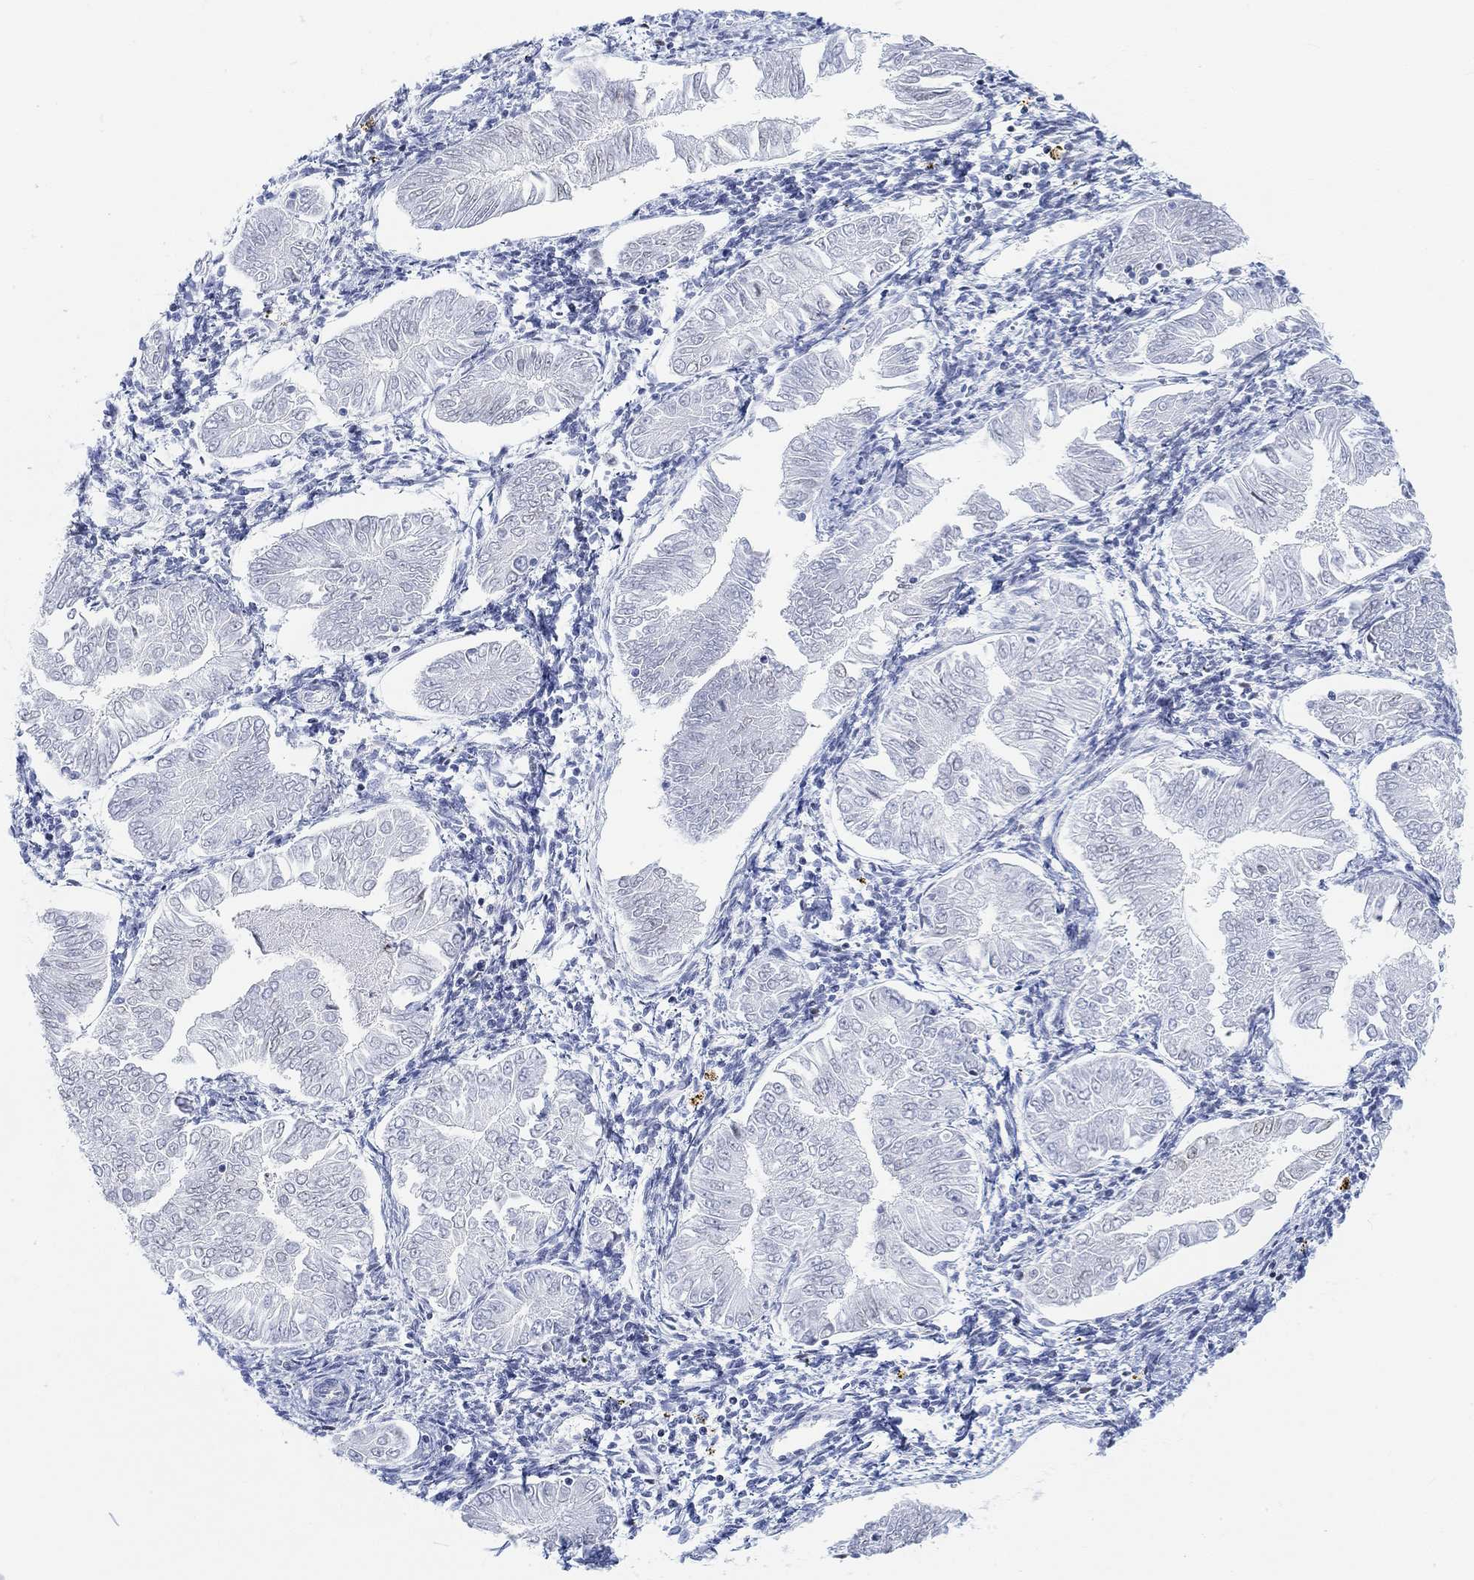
{"staining": {"intensity": "negative", "quantity": "none", "location": "none"}, "tissue": "endometrial cancer", "cell_type": "Tumor cells", "image_type": "cancer", "snomed": [{"axis": "morphology", "description": "Adenocarcinoma, NOS"}, {"axis": "topography", "description": "Endometrium"}], "caption": "Endometrial cancer was stained to show a protein in brown. There is no significant positivity in tumor cells.", "gene": "PURG", "patient": {"sex": "female", "age": 53}}